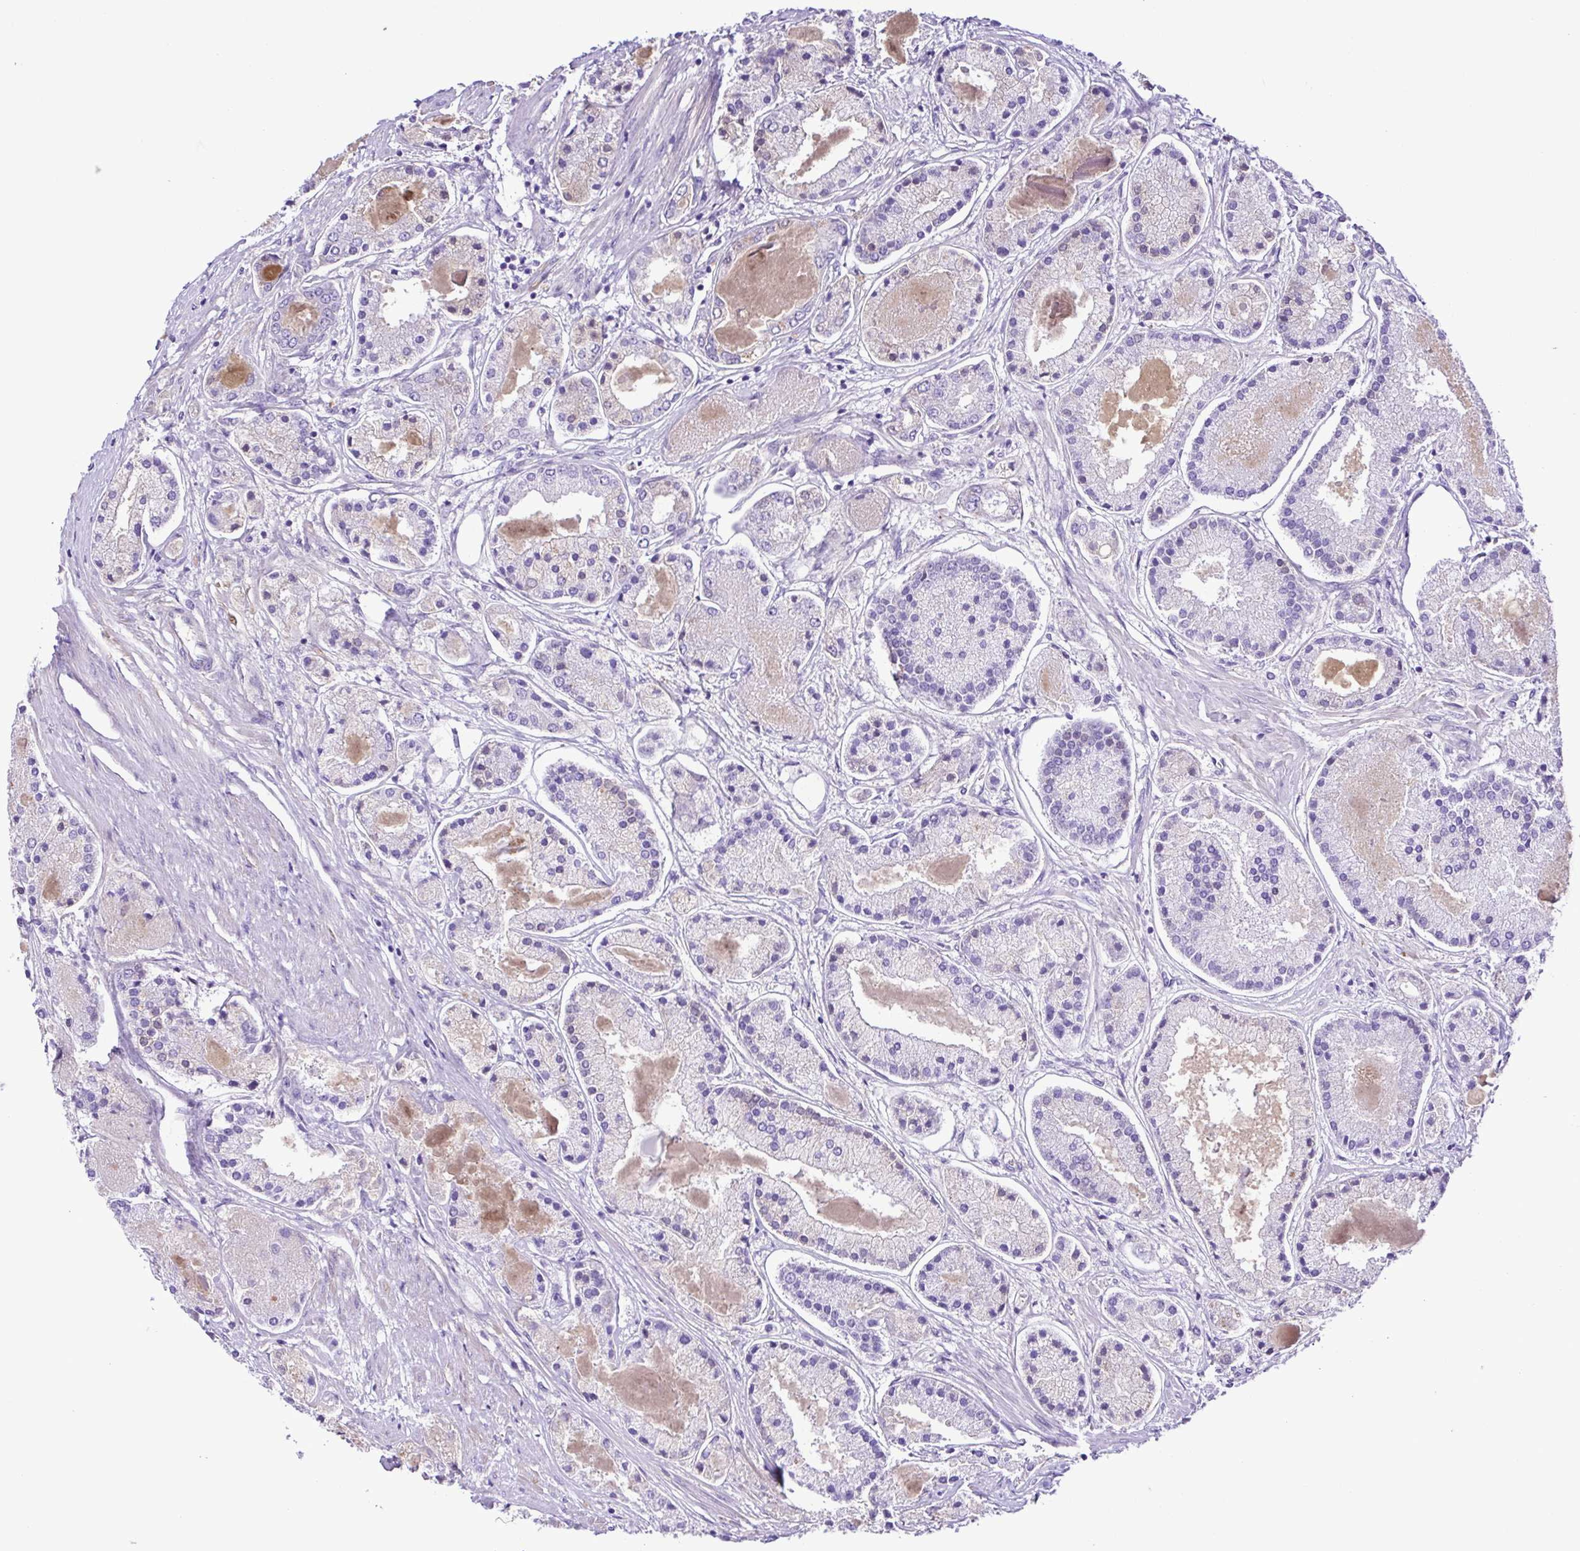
{"staining": {"intensity": "negative", "quantity": "none", "location": "none"}, "tissue": "prostate cancer", "cell_type": "Tumor cells", "image_type": "cancer", "snomed": [{"axis": "morphology", "description": "Adenocarcinoma, High grade"}, {"axis": "topography", "description": "Prostate"}], "caption": "The photomicrograph exhibits no significant staining in tumor cells of adenocarcinoma (high-grade) (prostate).", "gene": "IGFL1", "patient": {"sex": "male", "age": 67}}